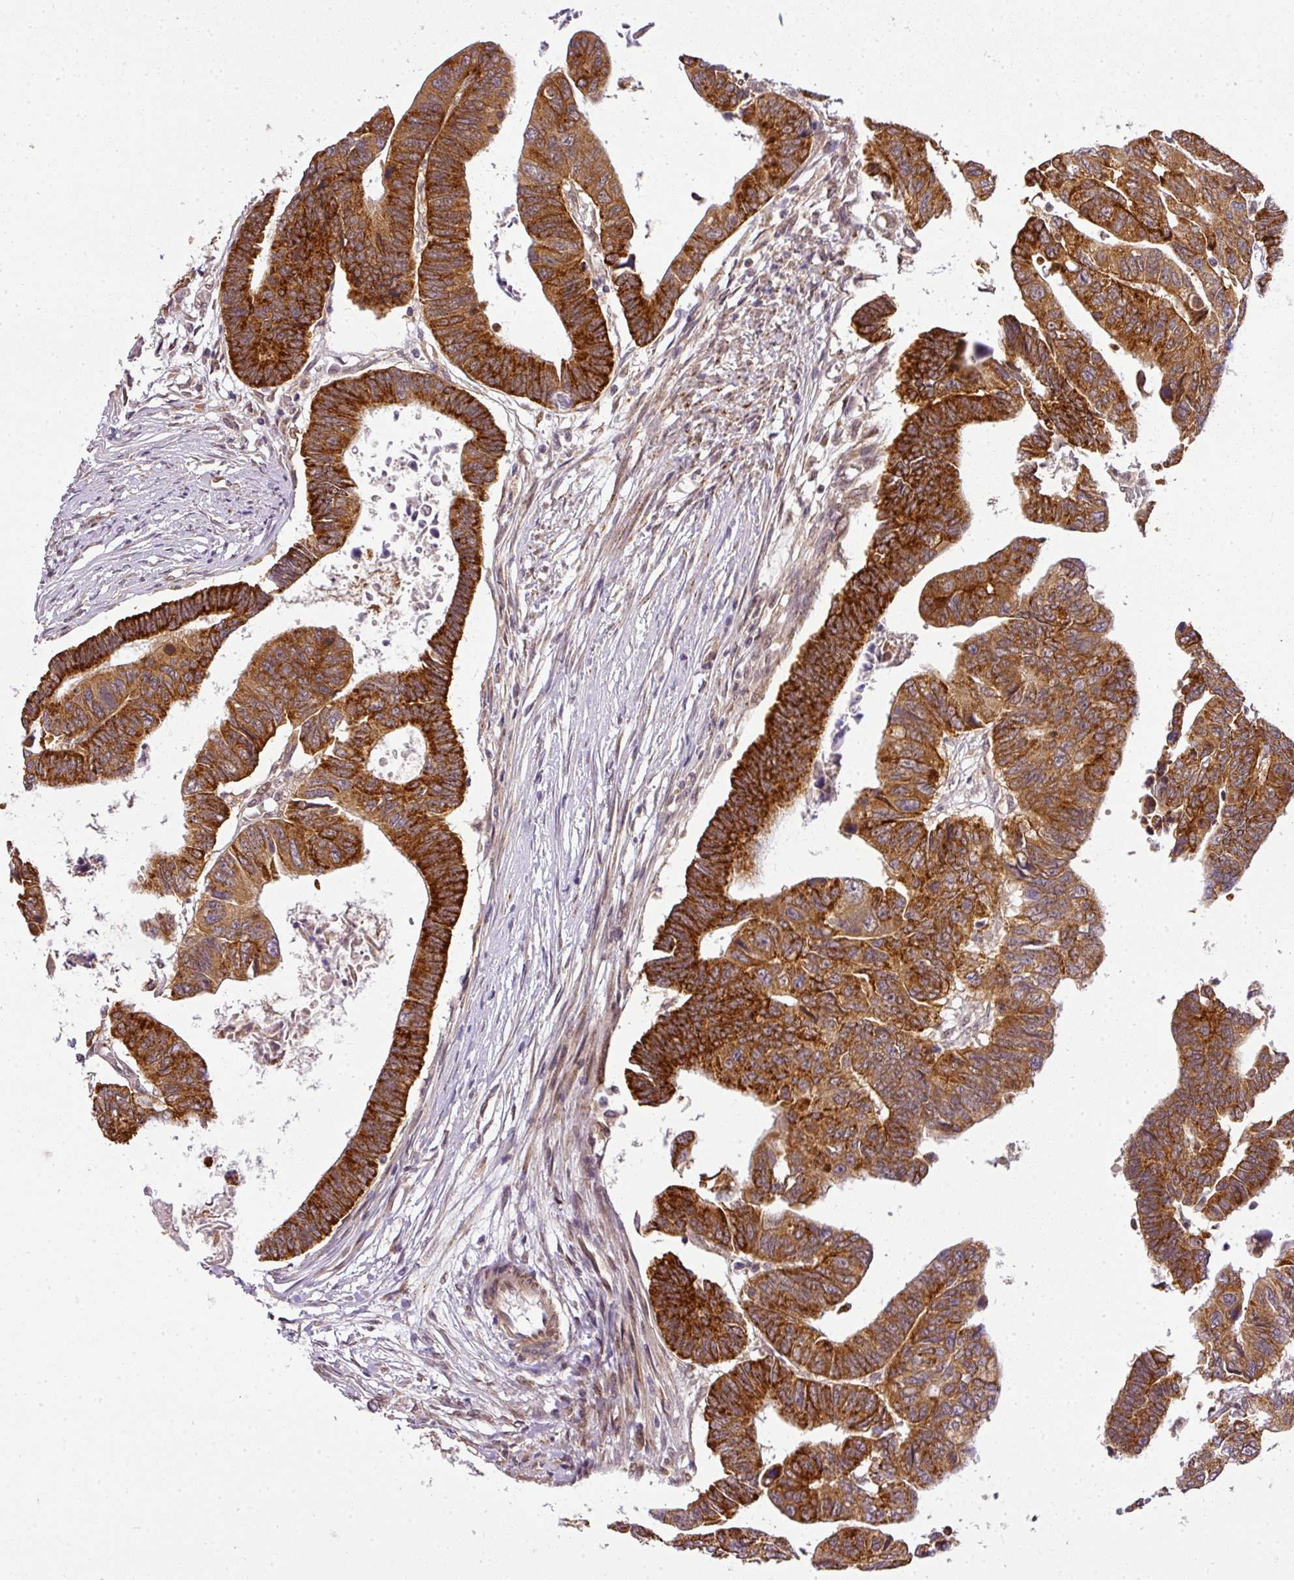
{"staining": {"intensity": "strong", "quantity": ">75%", "location": "cytoplasmic/membranous"}, "tissue": "colorectal cancer", "cell_type": "Tumor cells", "image_type": "cancer", "snomed": [{"axis": "morphology", "description": "Adenocarcinoma, NOS"}, {"axis": "topography", "description": "Rectum"}], "caption": "IHC of adenocarcinoma (colorectal) demonstrates high levels of strong cytoplasmic/membranous positivity in about >75% of tumor cells.", "gene": "C1orf226", "patient": {"sex": "female", "age": 65}}